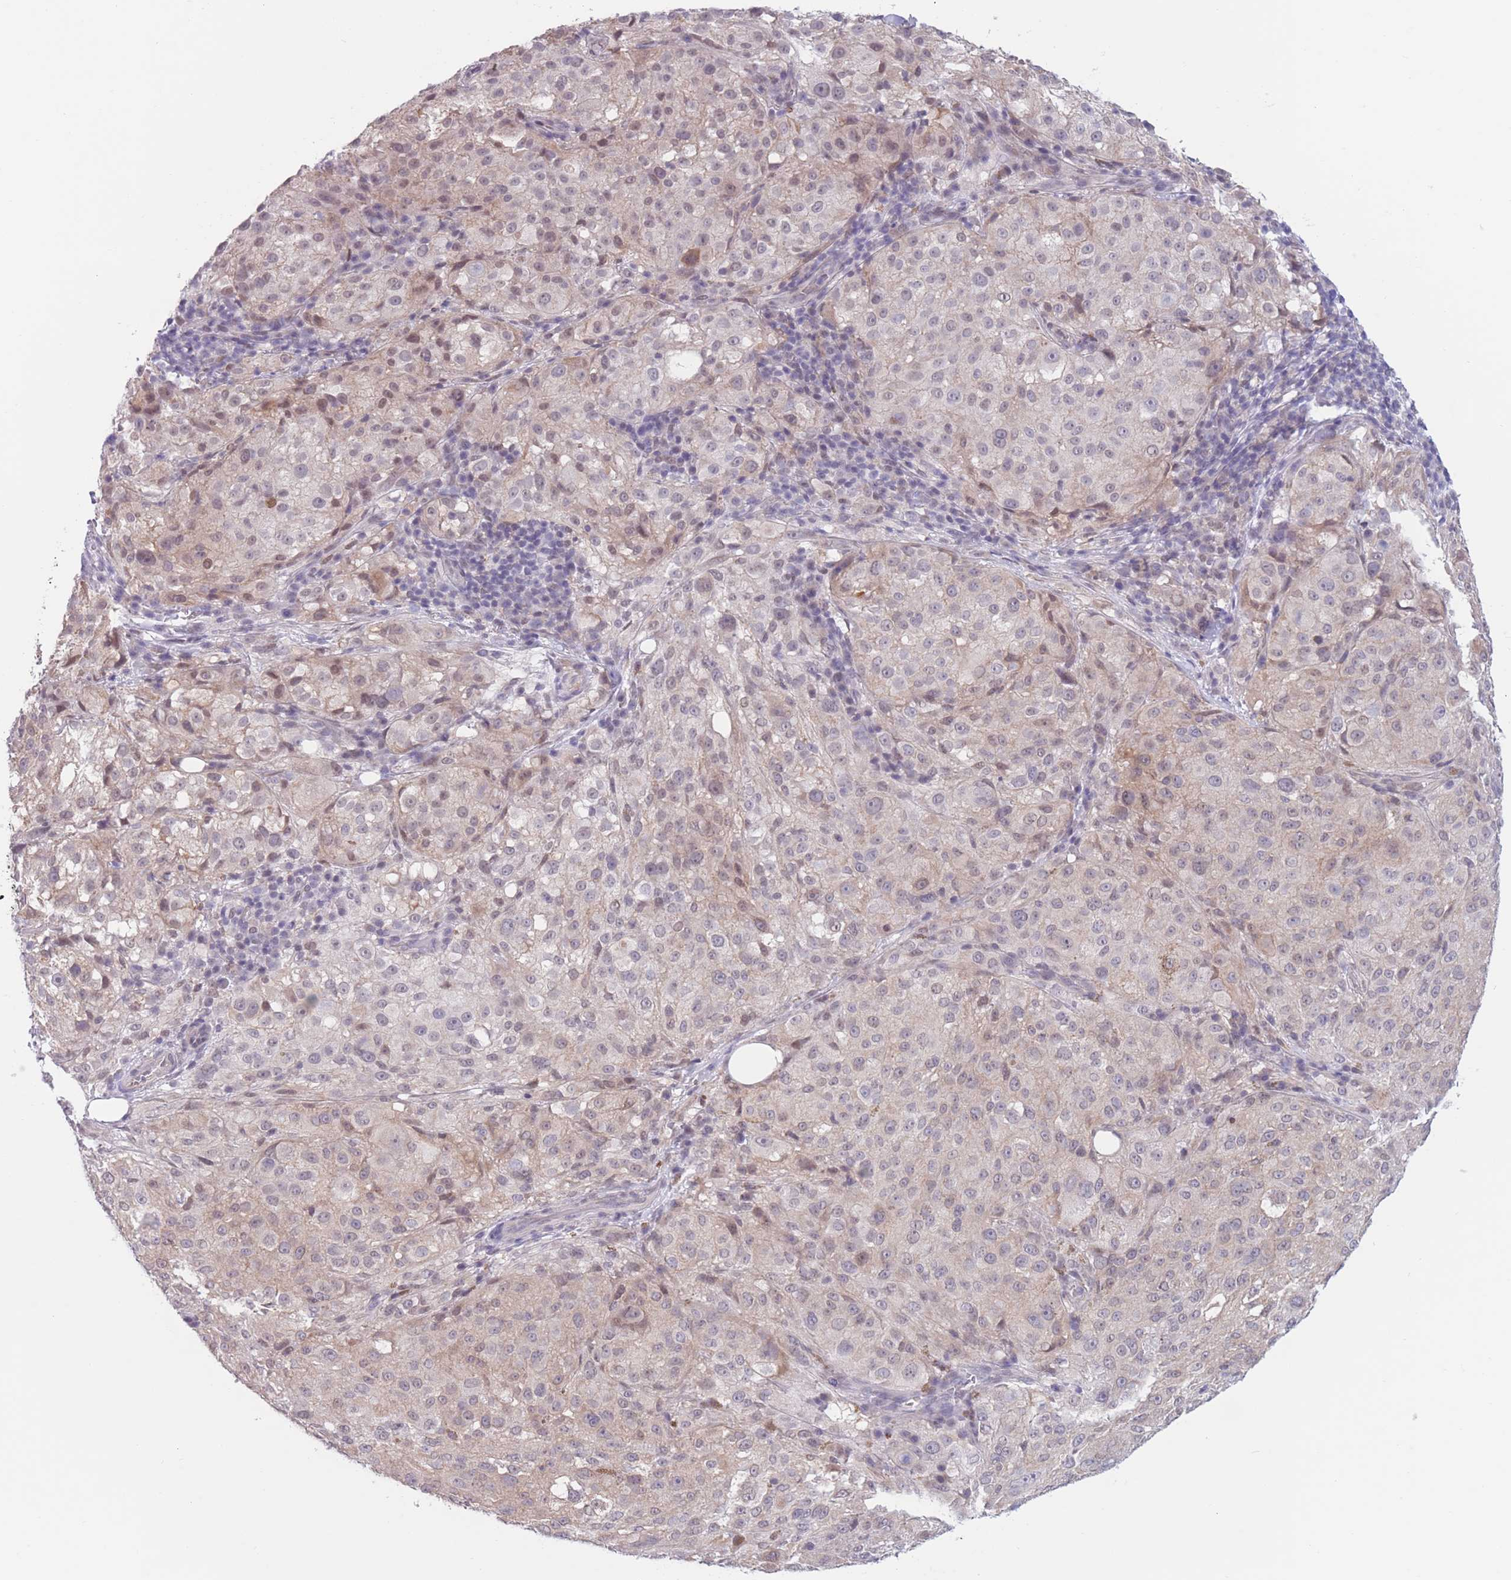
{"staining": {"intensity": "negative", "quantity": "none", "location": "none"}, "tissue": "melanoma", "cell_type": "Tumor cells", "image_type": "cancer", "snomed": [{"axis": "morphology", "description": "Necrosis, NOS"}, {"axis": "morphology", "description": "Malignant melanoma, NOS"}, {"axis": "topography", "description": "Skin"}], "caption": "Melanoma was stained to show a protein in brown. There is no significant expression in tumor cells.", "gene": "PODXL", "patient": {"sex": "female", "age": 87}}